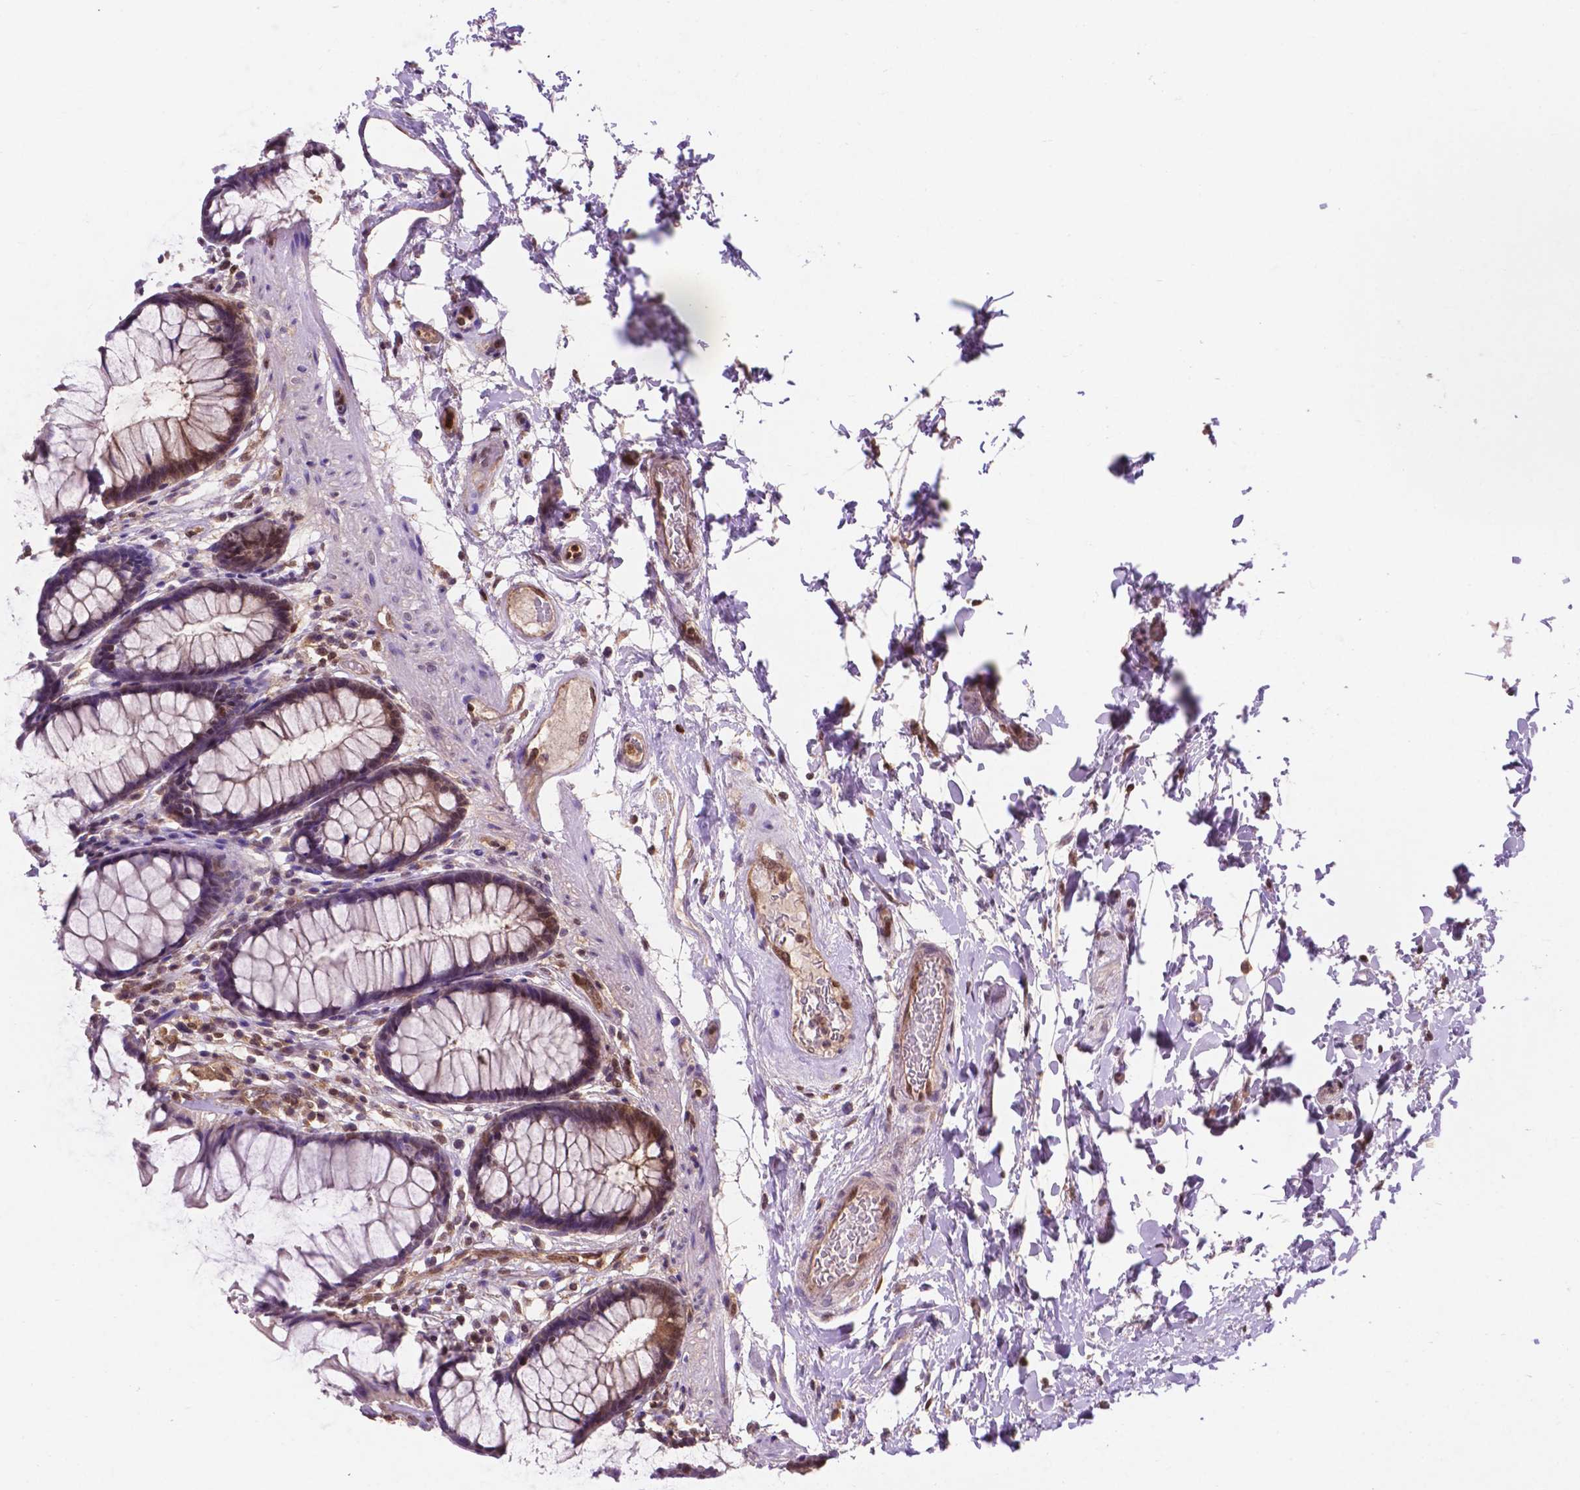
{"staining": {"intensity": "moderate", "quantity": "25%-75%", "location": "cytoplasmic/membranous,nuclear"}, "tissue": "rectum", "cell_type": "Glandular cells", "image_type": "normal", "snomed": [{"axis": "morphology", "description": "Normal tissue, NOS"}, {"axis": "topography", "description": "Rectum"}], "caption": "This is a histology image of immunohistochemistry staining of unremarkable rectum, which shows moderate expression in the cytoplasmic/membranous,nuclear of glandular cells.", "gene": "UBE2L6", "patient": {"sex": "male", "age": 72}}